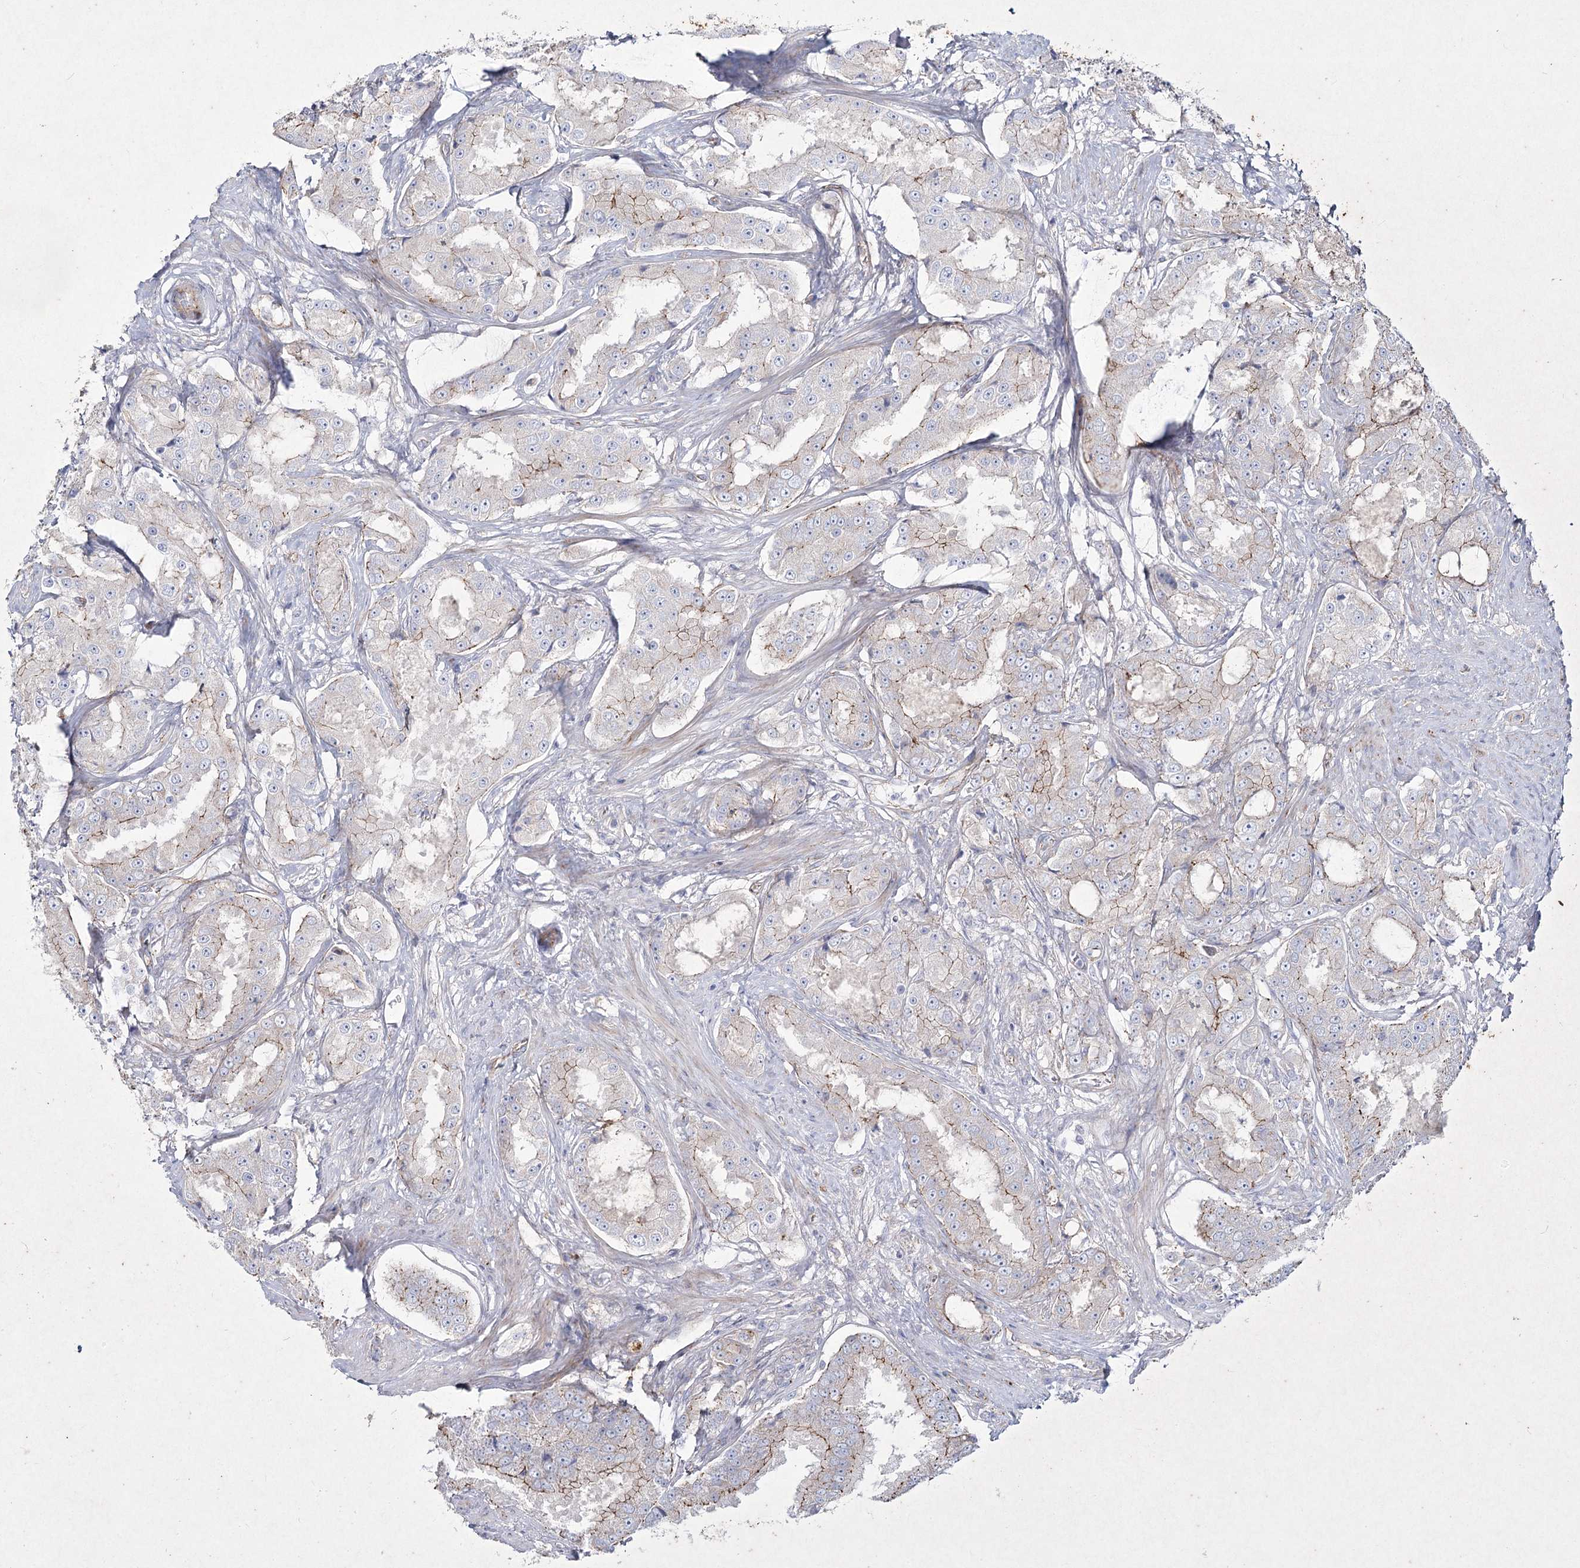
{"staining": {"intensity": "weak", "quantity": "<25%", "location": "cytoplasmic/membranous"}, "tissue": "prostate cancer", "cell_type": "Tumor cells", "image_type": "cancer", "snomed": [{"axis": "morphology", "description": "Adenocarcinoma, High grade"}, {"axis": "topography", "description": "Prostate"}], "caption": "Prostate cancer (adenocarcinoma (high-grade)) was stained to show a protein in brown. There is no significant staining in tumor cells. (DAB (3,3'-diaminobenzidine) IHC with hematoxylin counter stain).", "gene": "LDLRAD3", "patient": {"sex": "male", "age": 73}}